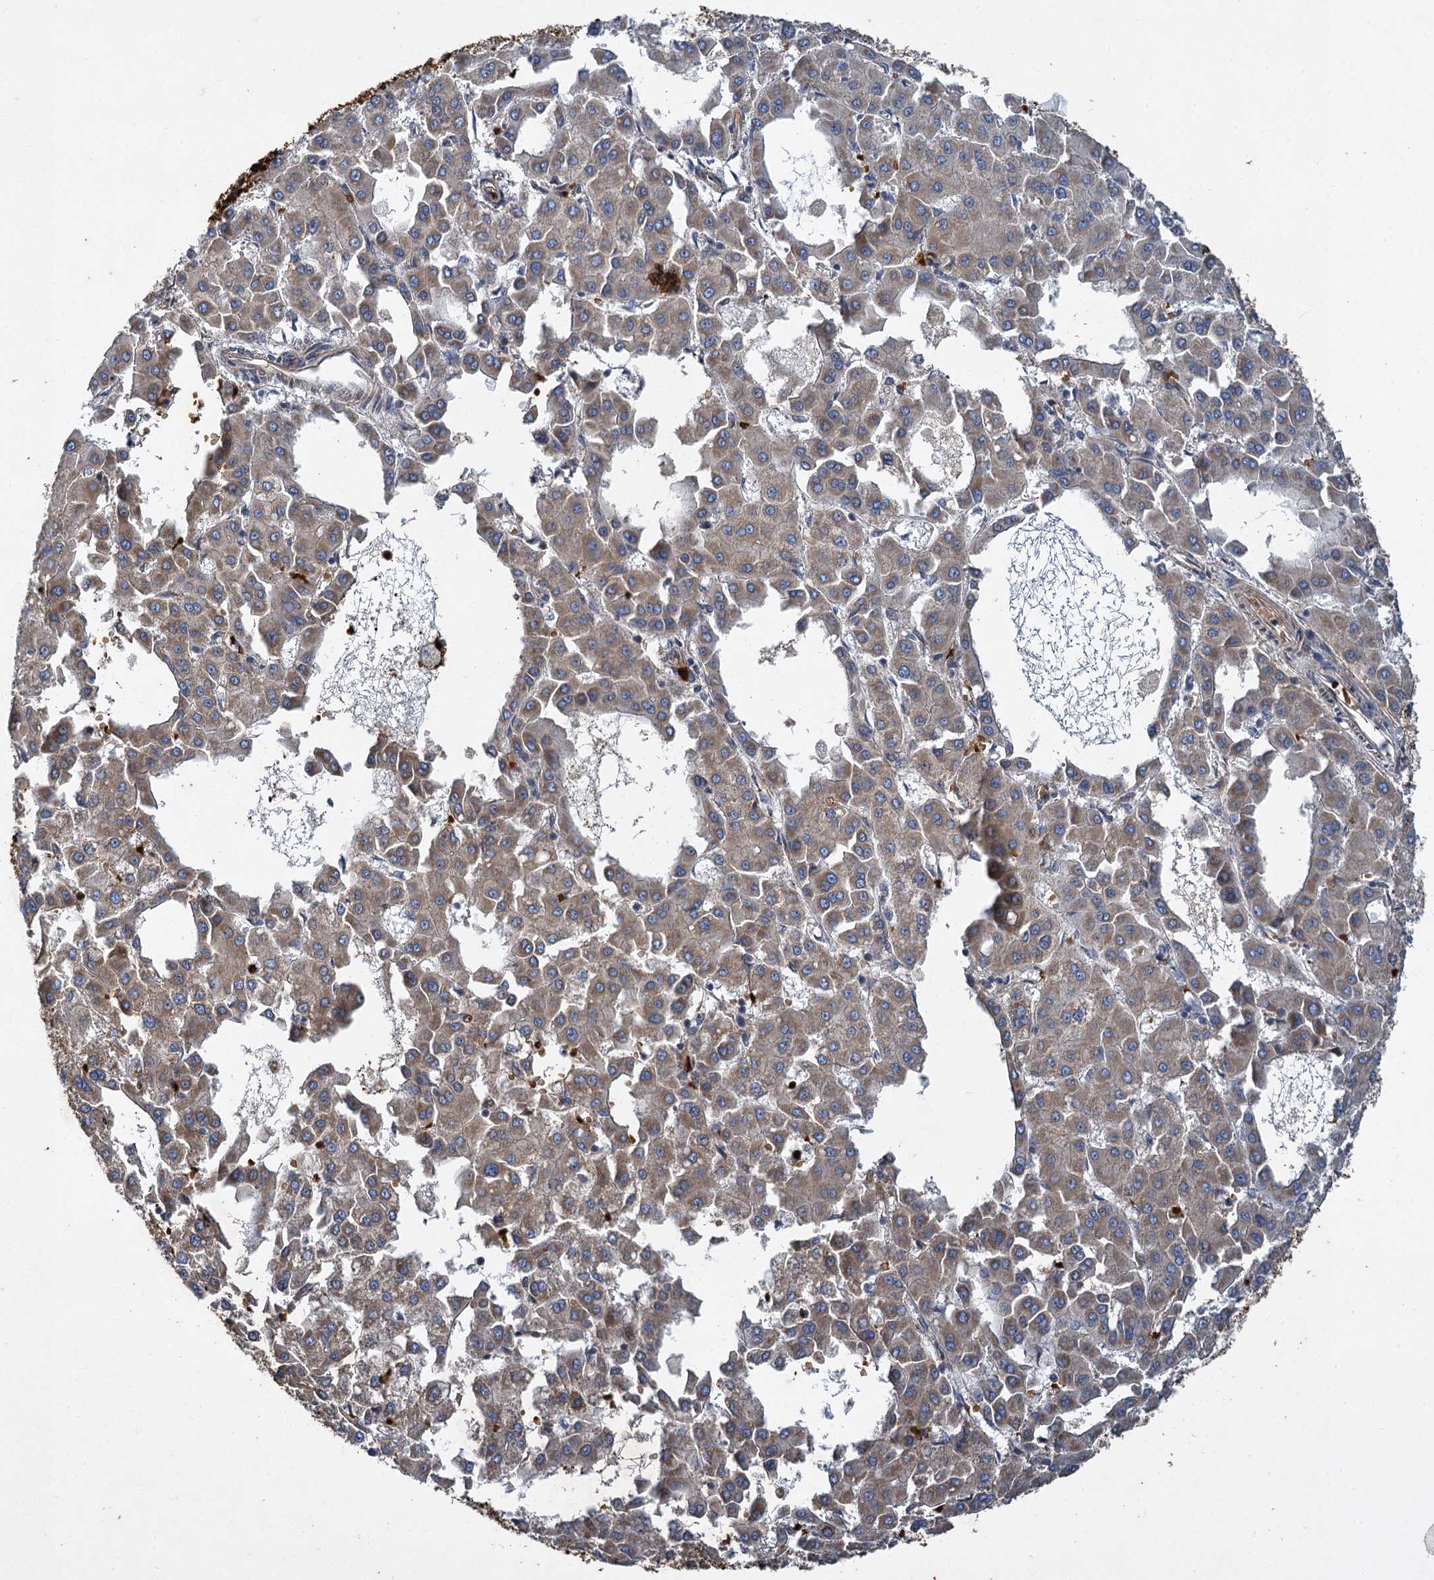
{"staining": {"intensity": "moderate", "quantity": ">75%", "location": "cytoplasmic/membranous"}, "tissue": "liver cancer", "cell_type": "Tumor cells", "image_type": "cancer", "snomed": [{"axis": "morphology", "description": "Carcinoma, Hepatocellular, NOS"}, {"axis": "topography", "description": "Liver"}], "caption": "Protein staining demonstrates moderate cytoplasmic/membranous positivity in approximately >75% of tumor cells in hepatocellular carcinoma (liver).", "gene": "BCS1L", "patient": {"sex": "male", "age": 47}}